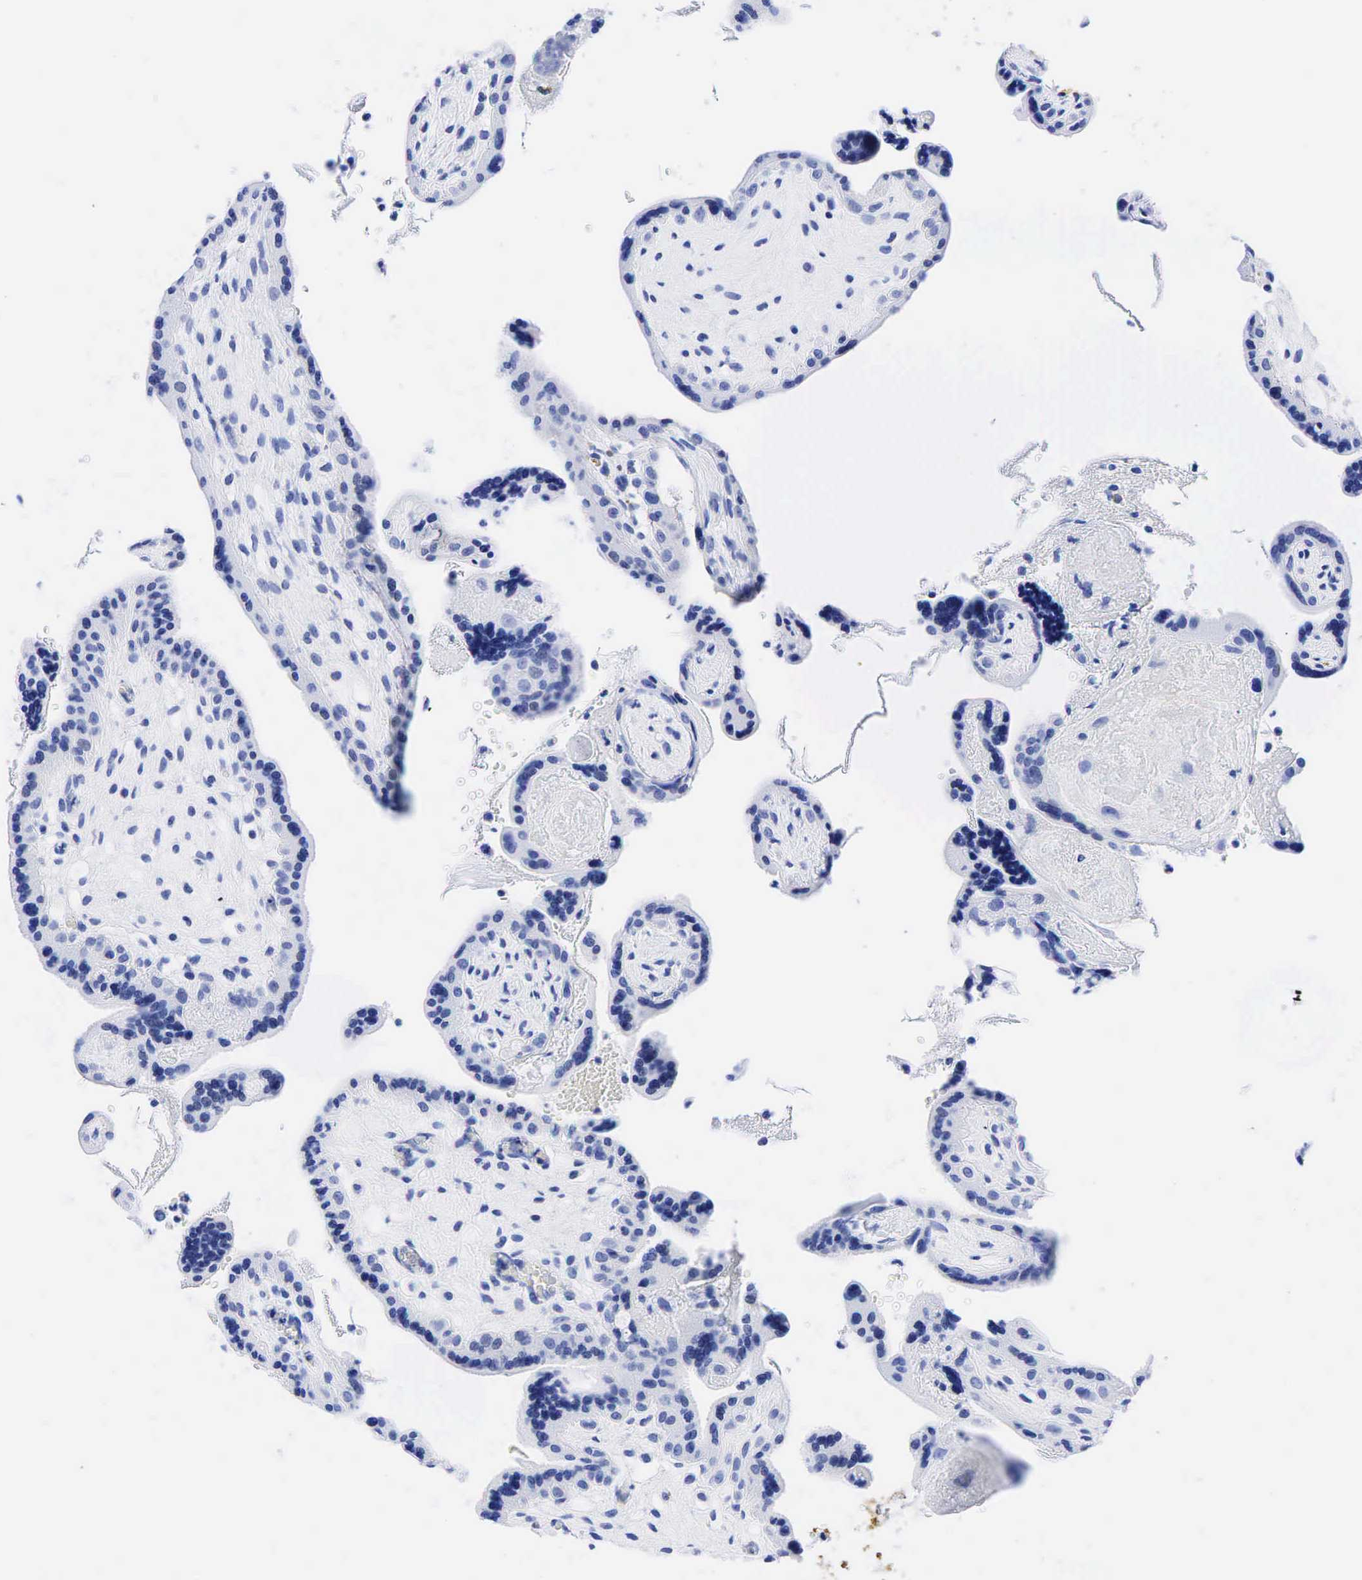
{"staining": {"intensity": "negative", "quantity": "none", "location": "none"}, "tissue": "placenta", "cell_type": "Decidual cells", "image_type": "normal", "snomed": [{"axis": "morphology", "description": "Normal tissue, NOS"}, {"axis": "topography", "description": "Placenta"}], "caption": "A micrograph of placenta stained for a protein shows no brown staining in decidual cells.", "gene": "CEACAM5", "patient": {"sex": "female", "age": 24}}